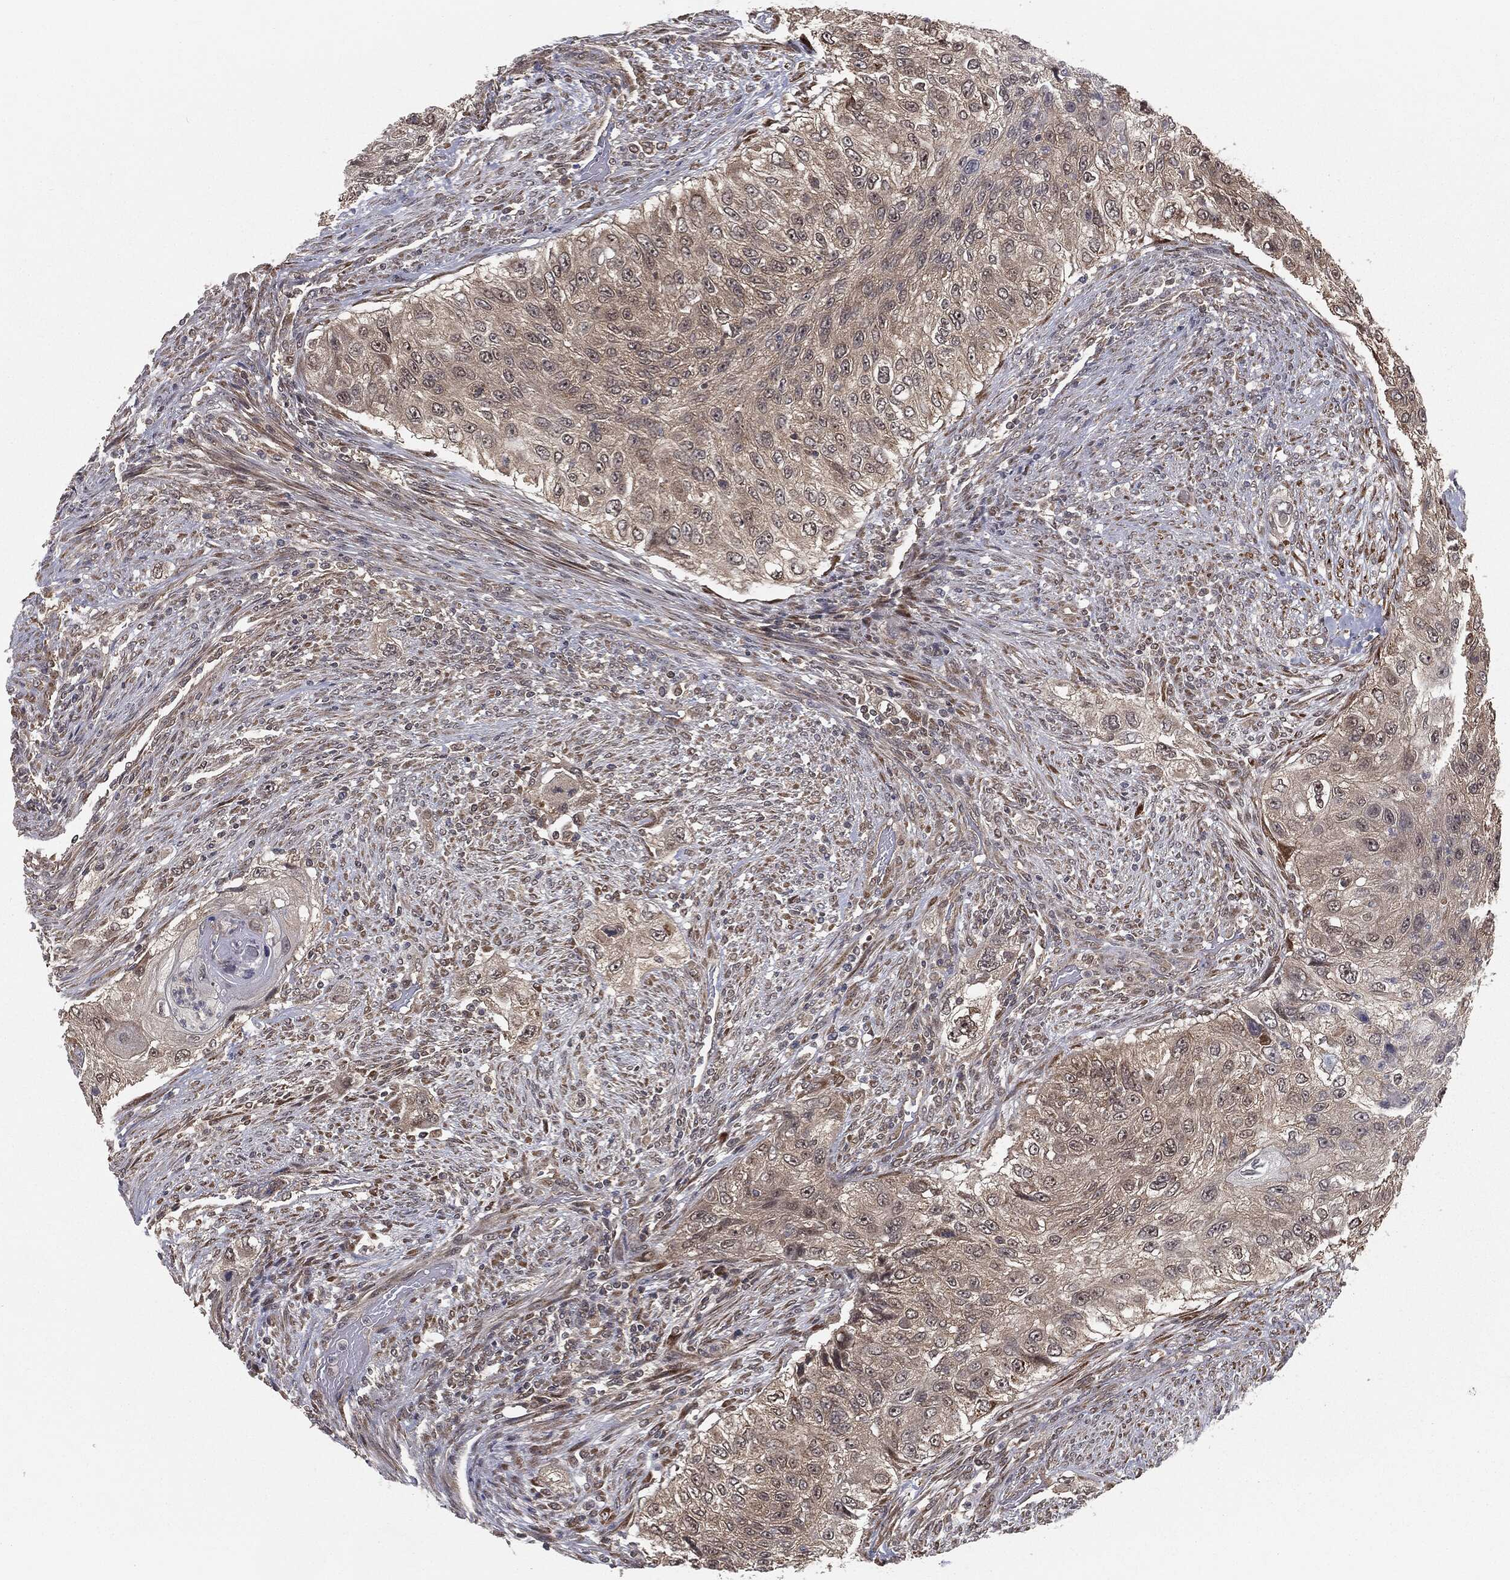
{"staining": {"intensity": "weak", "quantity": ">75%", "location": "cytoplasmic/membranous,nuclear"}, "tissue": "urothelial cancer", "cell_type": "Tumor cells", "image_type": "cancer", "snomed": [{"axis": "morphology", "description": "Urothelial carcinoma, High grade"}, {"axis": "topography", "description": "Urinary bladder"}], "caption": "High-grade urothelial carcinoma tissue shows weak cytoplasmic/membranous and nuclear expression in about >75% of tumor cells, visualized by immunohistochemistry.", "gene": "FBXO7", "patient": {"sex": "female", "age": 60}}